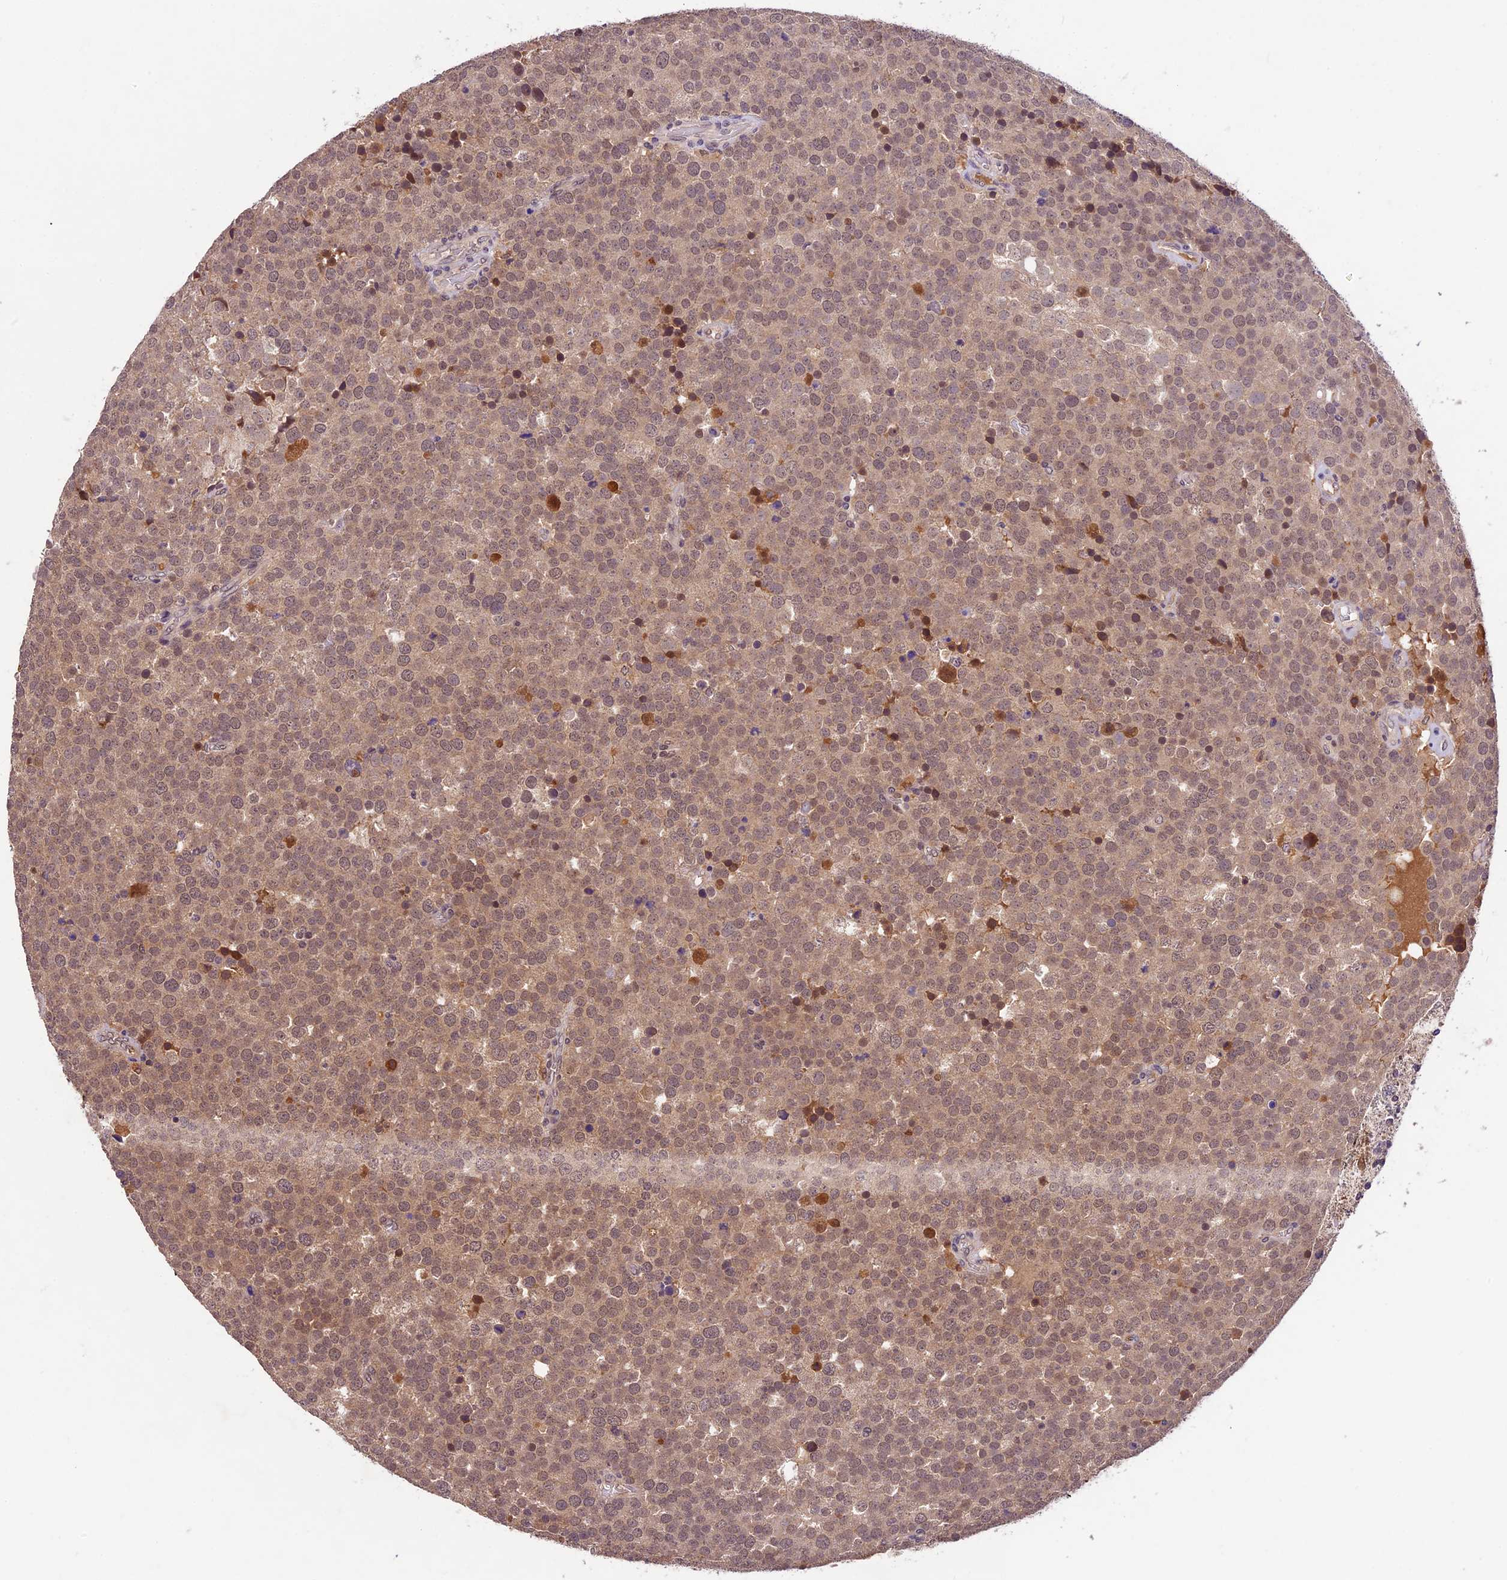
{"staining": {"intensity": "weak", "quantity": "25%-75%", "location": "nuclear"}, "tissue": "testis cancer", "cell_type": "Tumor cells", "image_type": "cancer", "snomed": [{"axis": "morphology", "description": "Seminoma, NOS"}, {"axis": "topography", "description": "Testis"}], "caption": "Testis cancer stained for a protein exhibits weak nuclear positivity in tumor cells.", "gene": "ATP10A", "patient": {"sex": "male", "age": 71}}